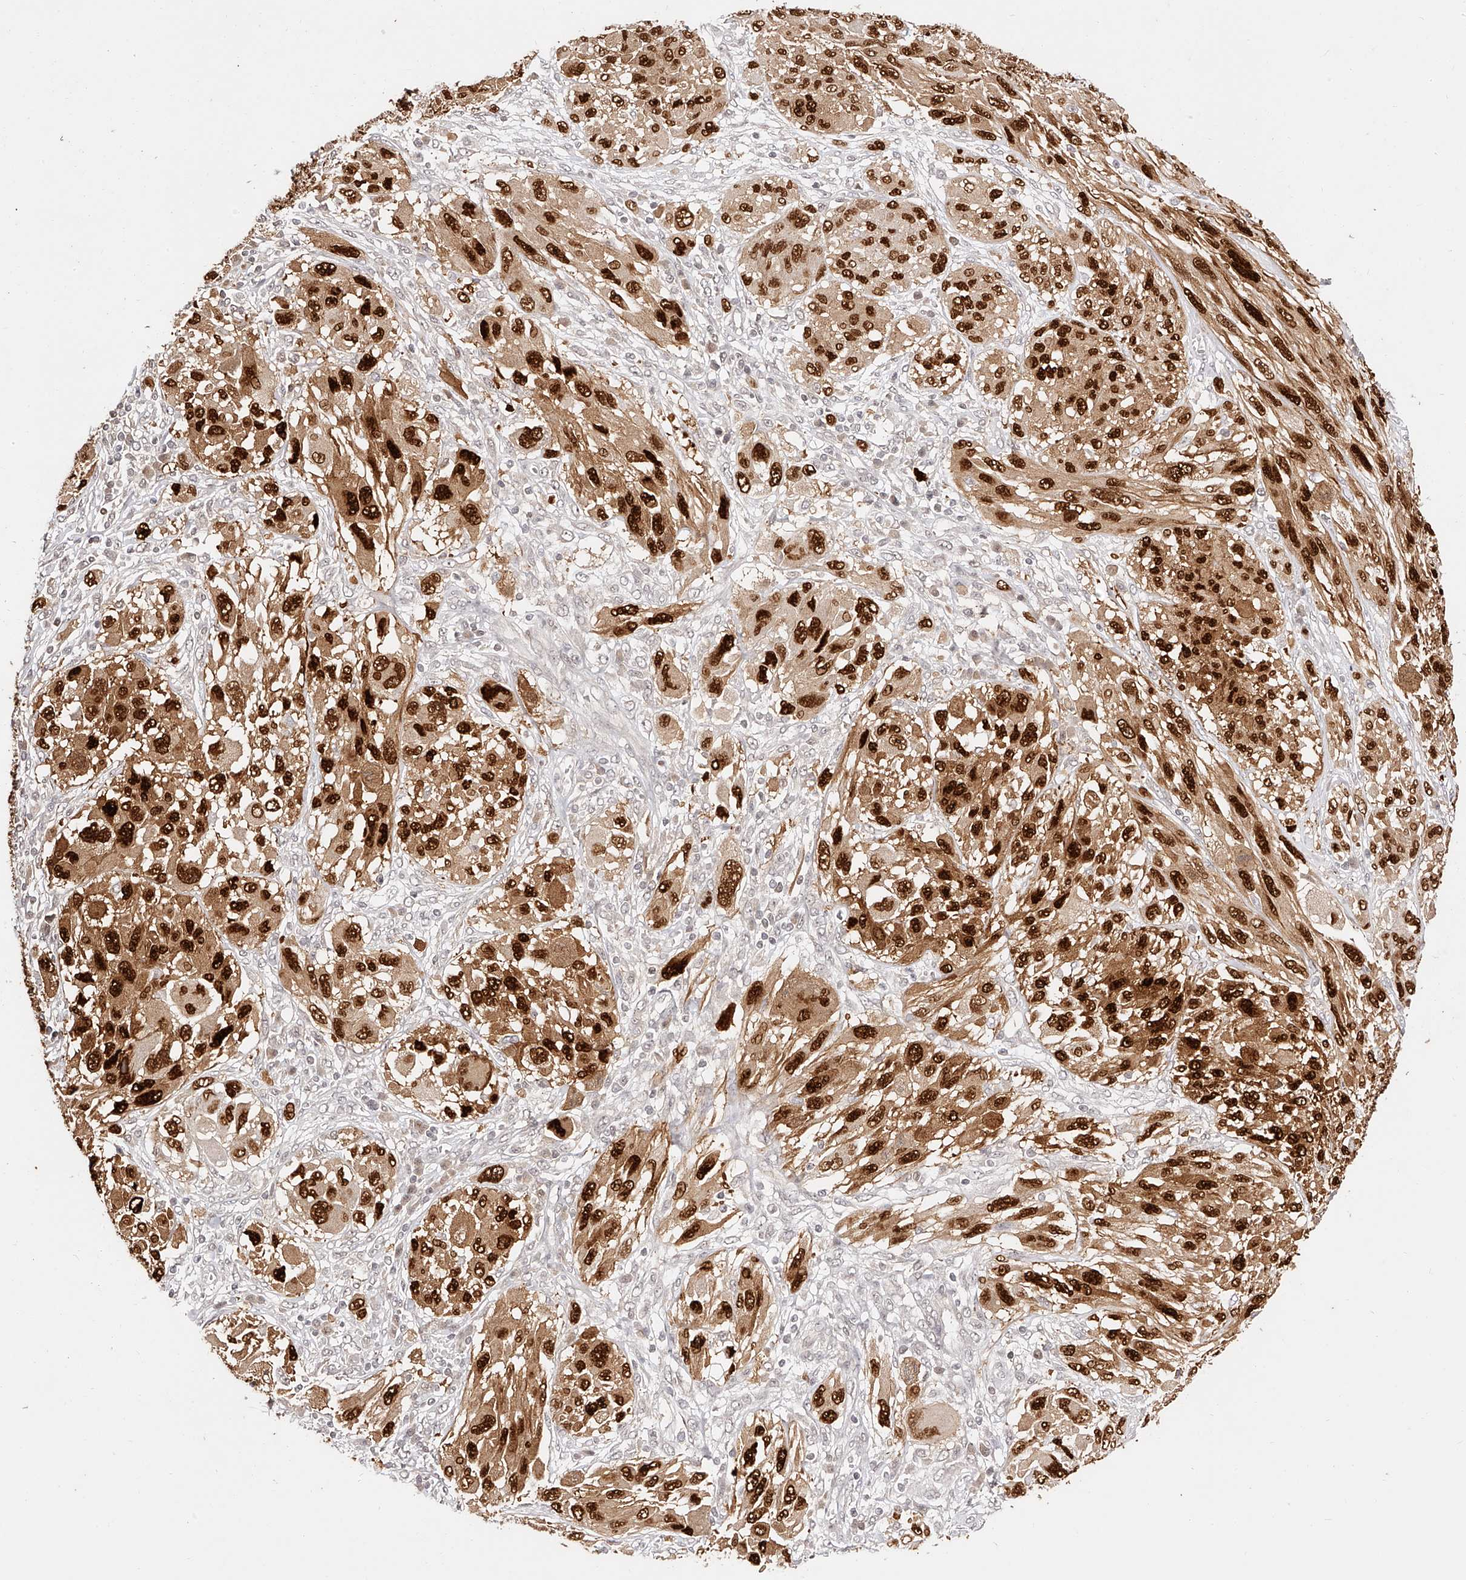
{"staining": {"intensity": "strong", "quantity": ">75%", "location": "cytoplasmic/membranous,nuclear"}, "tissue": "melanoma", "cell_type": "Tumor cells", "image_type": "cancer", "snomed": [{"axis": "morphology", "description": "Malignant melanoma, NOS"}, {"axis": "topography", "description": "Skin"}], "caption": "DAB immunohistochemical staining of melanoma demonstrates strong cytoplasmic/membranous and nuclear protein expression in about >75% of tumor cells.", "gene": "USF3", "patient": {"sex": "female", "age": 91}}